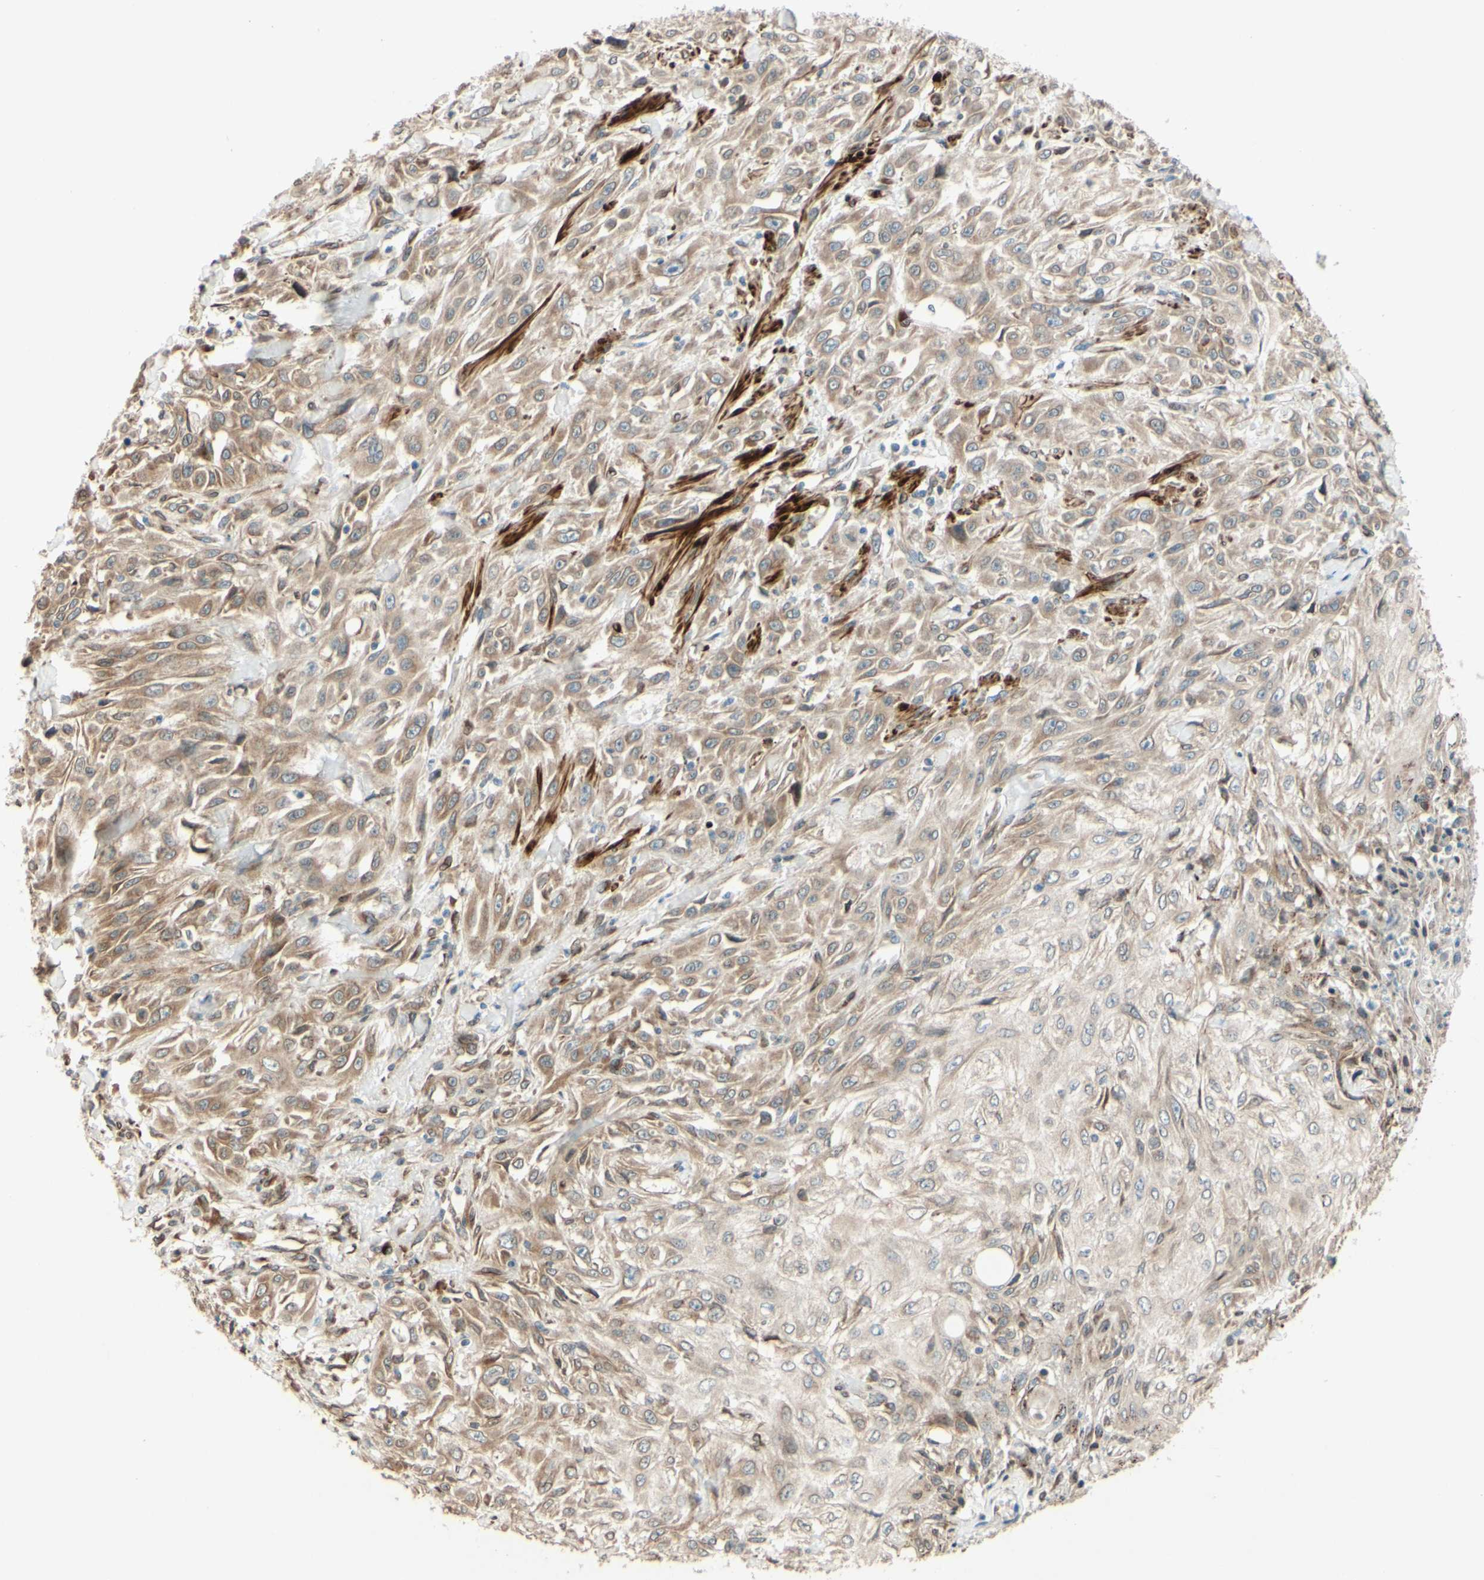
{"staining": {"intensity": "moderate", "quantity": "25%-75%", "location": "cytoplasmic/membranous,nuclear"}, "tissue": "skin cancer", "cell_type": "Tumor cells", "image_type": "cancer", "snomed": [{"axis": "morphology", "description": "Squamous cell carcinoma, NOS"}, {"axis": "topography", "description": "Skin"}], "caption": "IHC (DAB (3,3'-diaminobenzidine)) staining of skin squamous cell carcinoma exhibits moderate cytoplasmic/membranous and nuclear protein positivity in approximately 25%-75% of tumor cells. (IHC, brightfield microscopy, high magnification).", "gene": "PTPRU", "patient": {"sex": "male", "age": 75}}